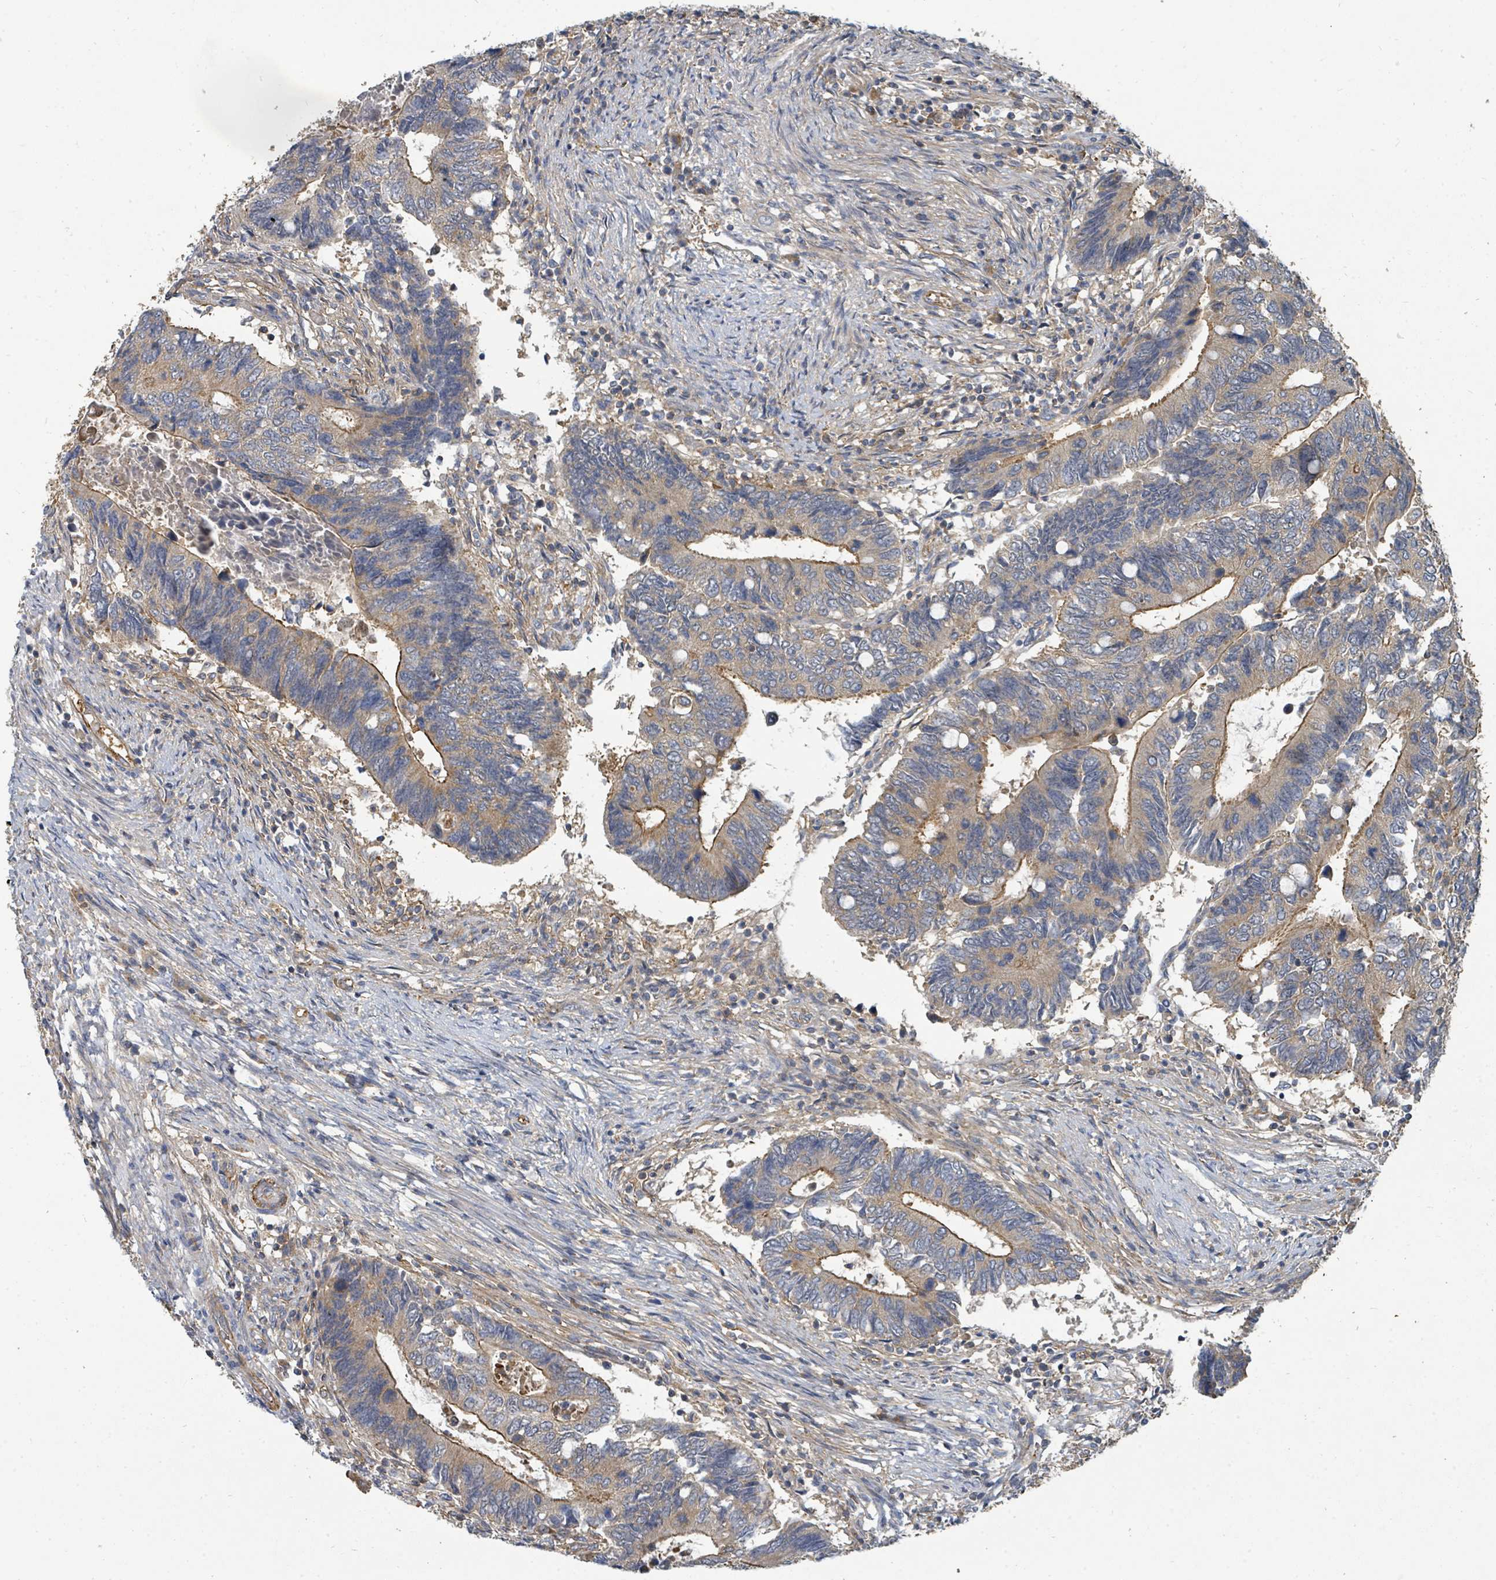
{"staining": {"intensity": "moderate", "quantity": ">75%", "location": "cytoplasmic/membranous"}, "tissue": "colorectal cancer", "cell_type": "Tumor cells", "image_type": "cancer", "snomed": [{"axis": "morphology", "description": "Adenocarcinoma, NOS"}, {"axis": "topography", "description": "Colon"}], "caption": "About >75% of tumor cells in colorectal adenocarcinoma demonstrate moderate cytoplasmic/membranous protein staining as visualized by brown immunohistochemical staining.", "gene": "BOLA2B", "patient": {"sex": "male", "age": 87}}